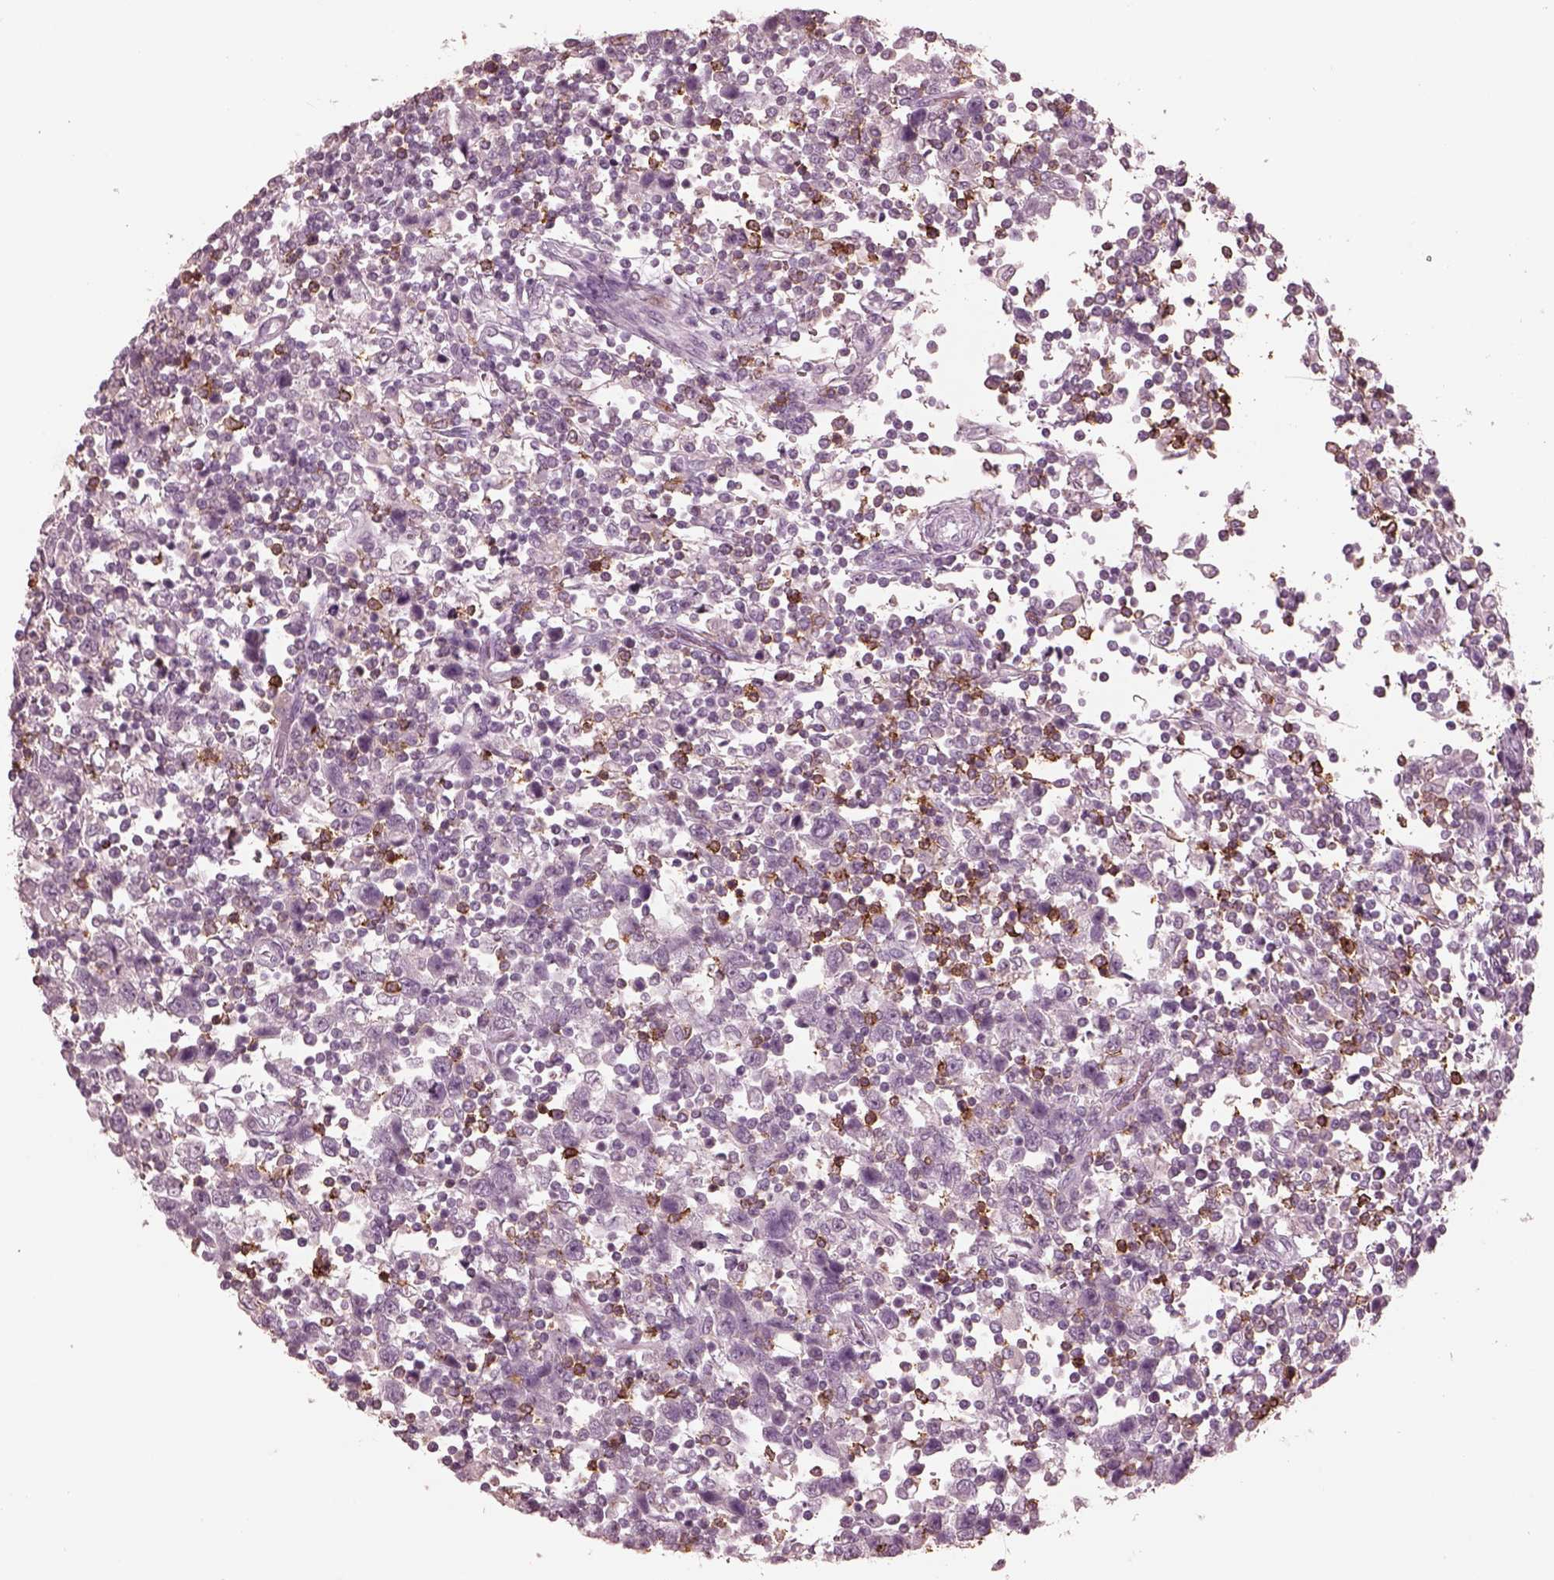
{"staining": {"intensity": "negative", "quantity": "none", "location": "none"}, "tissue": "testis cancer", "cell_type": "Tumor cells", "image_type": "cancer", "snomed": [{"axis": "morphology", "description": "Seminoma, NOS"}, {"axis": "topography", "description": "Testis"}], "caption": "Immunohistochemistry image of testis cancer stained for a protein (brown), which shows no staining in tumor cells. (Brightfield microscopy of DAB immunohistochemistry (IHC) at high magnification).", "gene": "PDCD1", "patient": {"sex": "male", "age": 34}}